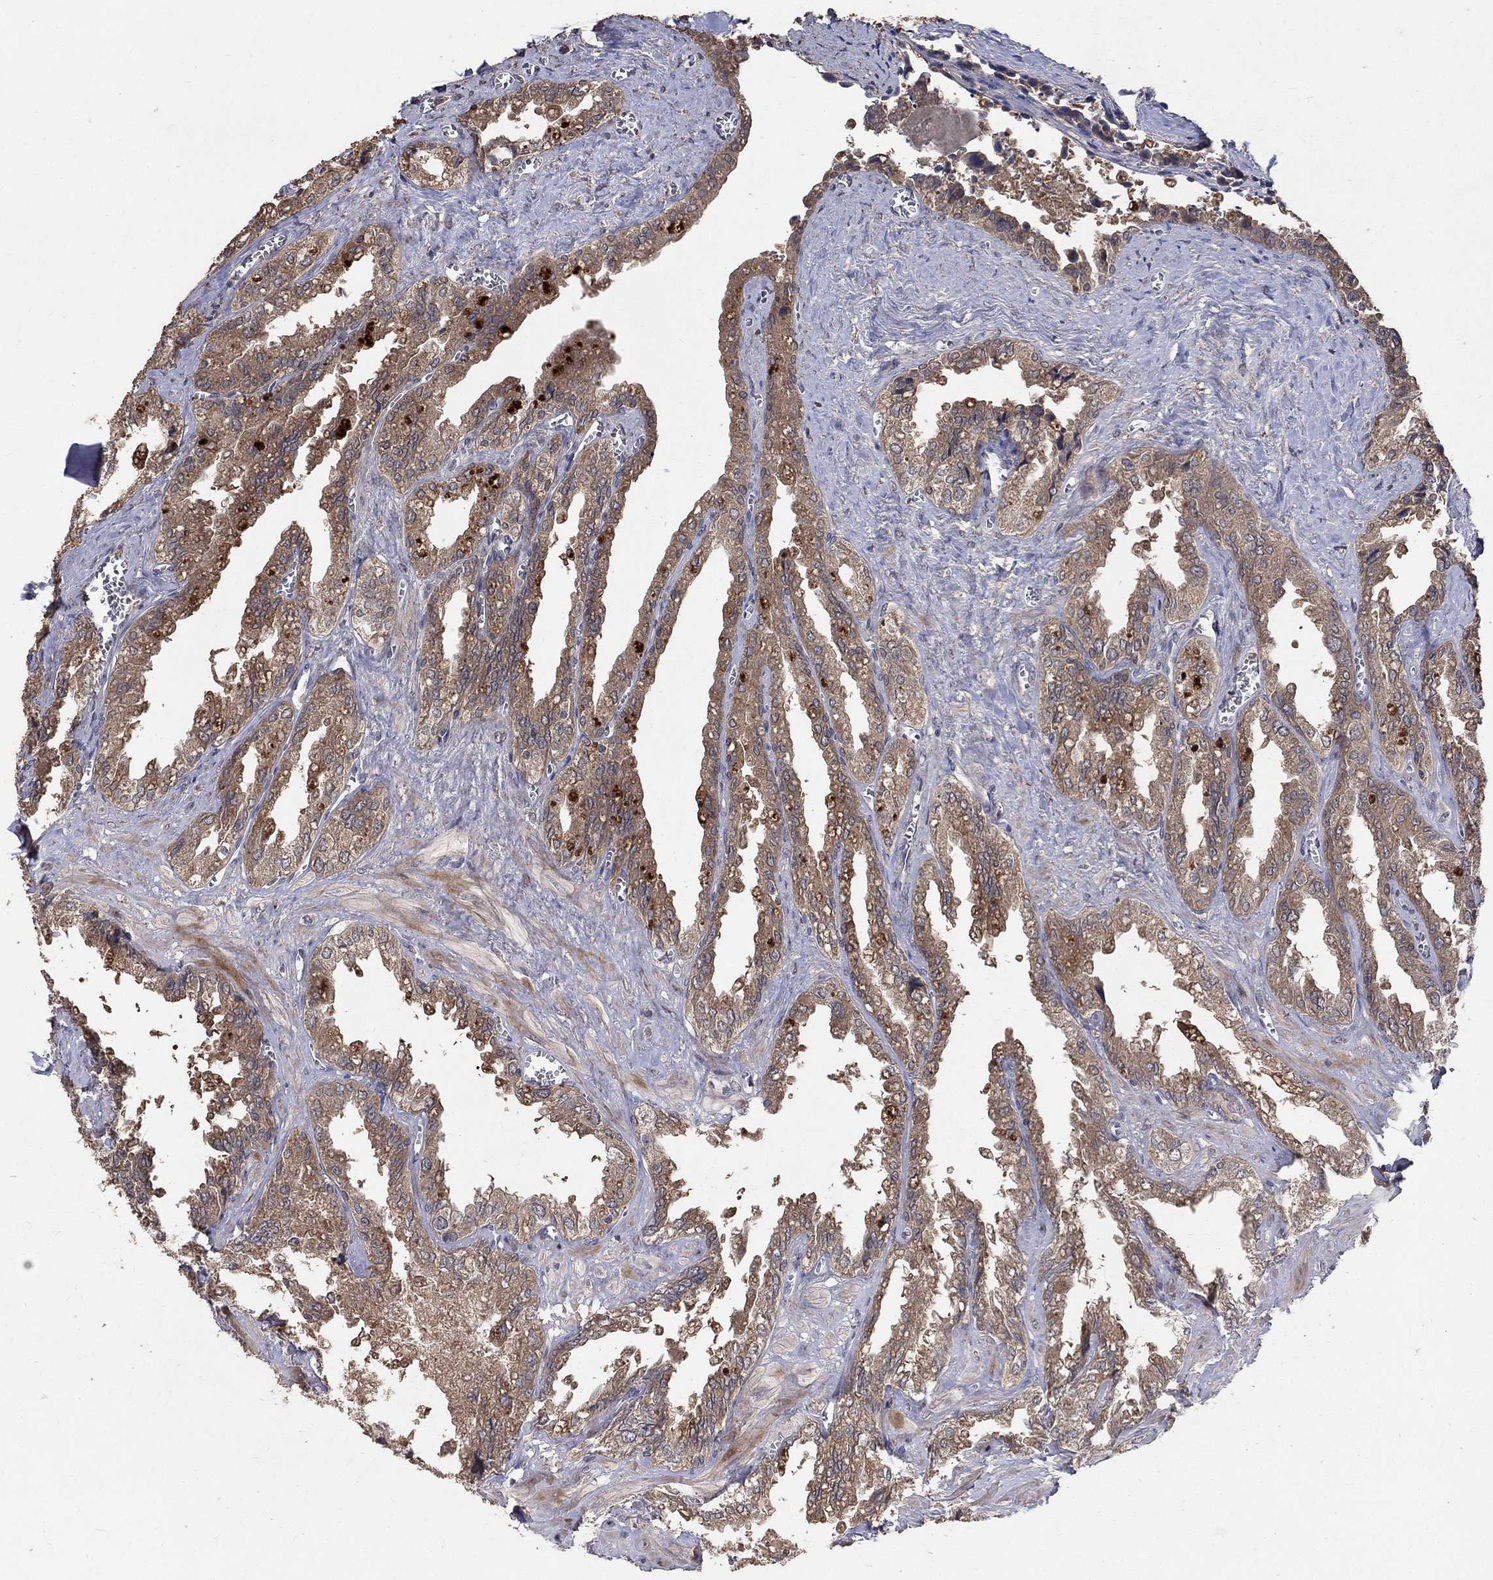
{"staining": {"intensity": "moderate", "quantity": "25%-75%", "location": "cytoplasmic/membranous"}, "tissue": "seminal vesicle", "cell_type": "Glandular cells", "image_type": "normal", "snomed": [{"axis": "morphology", "description": "Normal tissue, NOS"}, {"axis": "topography", "description": "Seminal veicle"}], "caption": "Seminal vesicle stained with DAB (3,3'-diaminobenzidine) immunohistochemistry demonstrates medium levels of moderate cytoplasmic/membranous expression in about 25%-75% of glandular cells.", "gene": "C17orf75", "patient": {"sex": "male", "age": 67}}